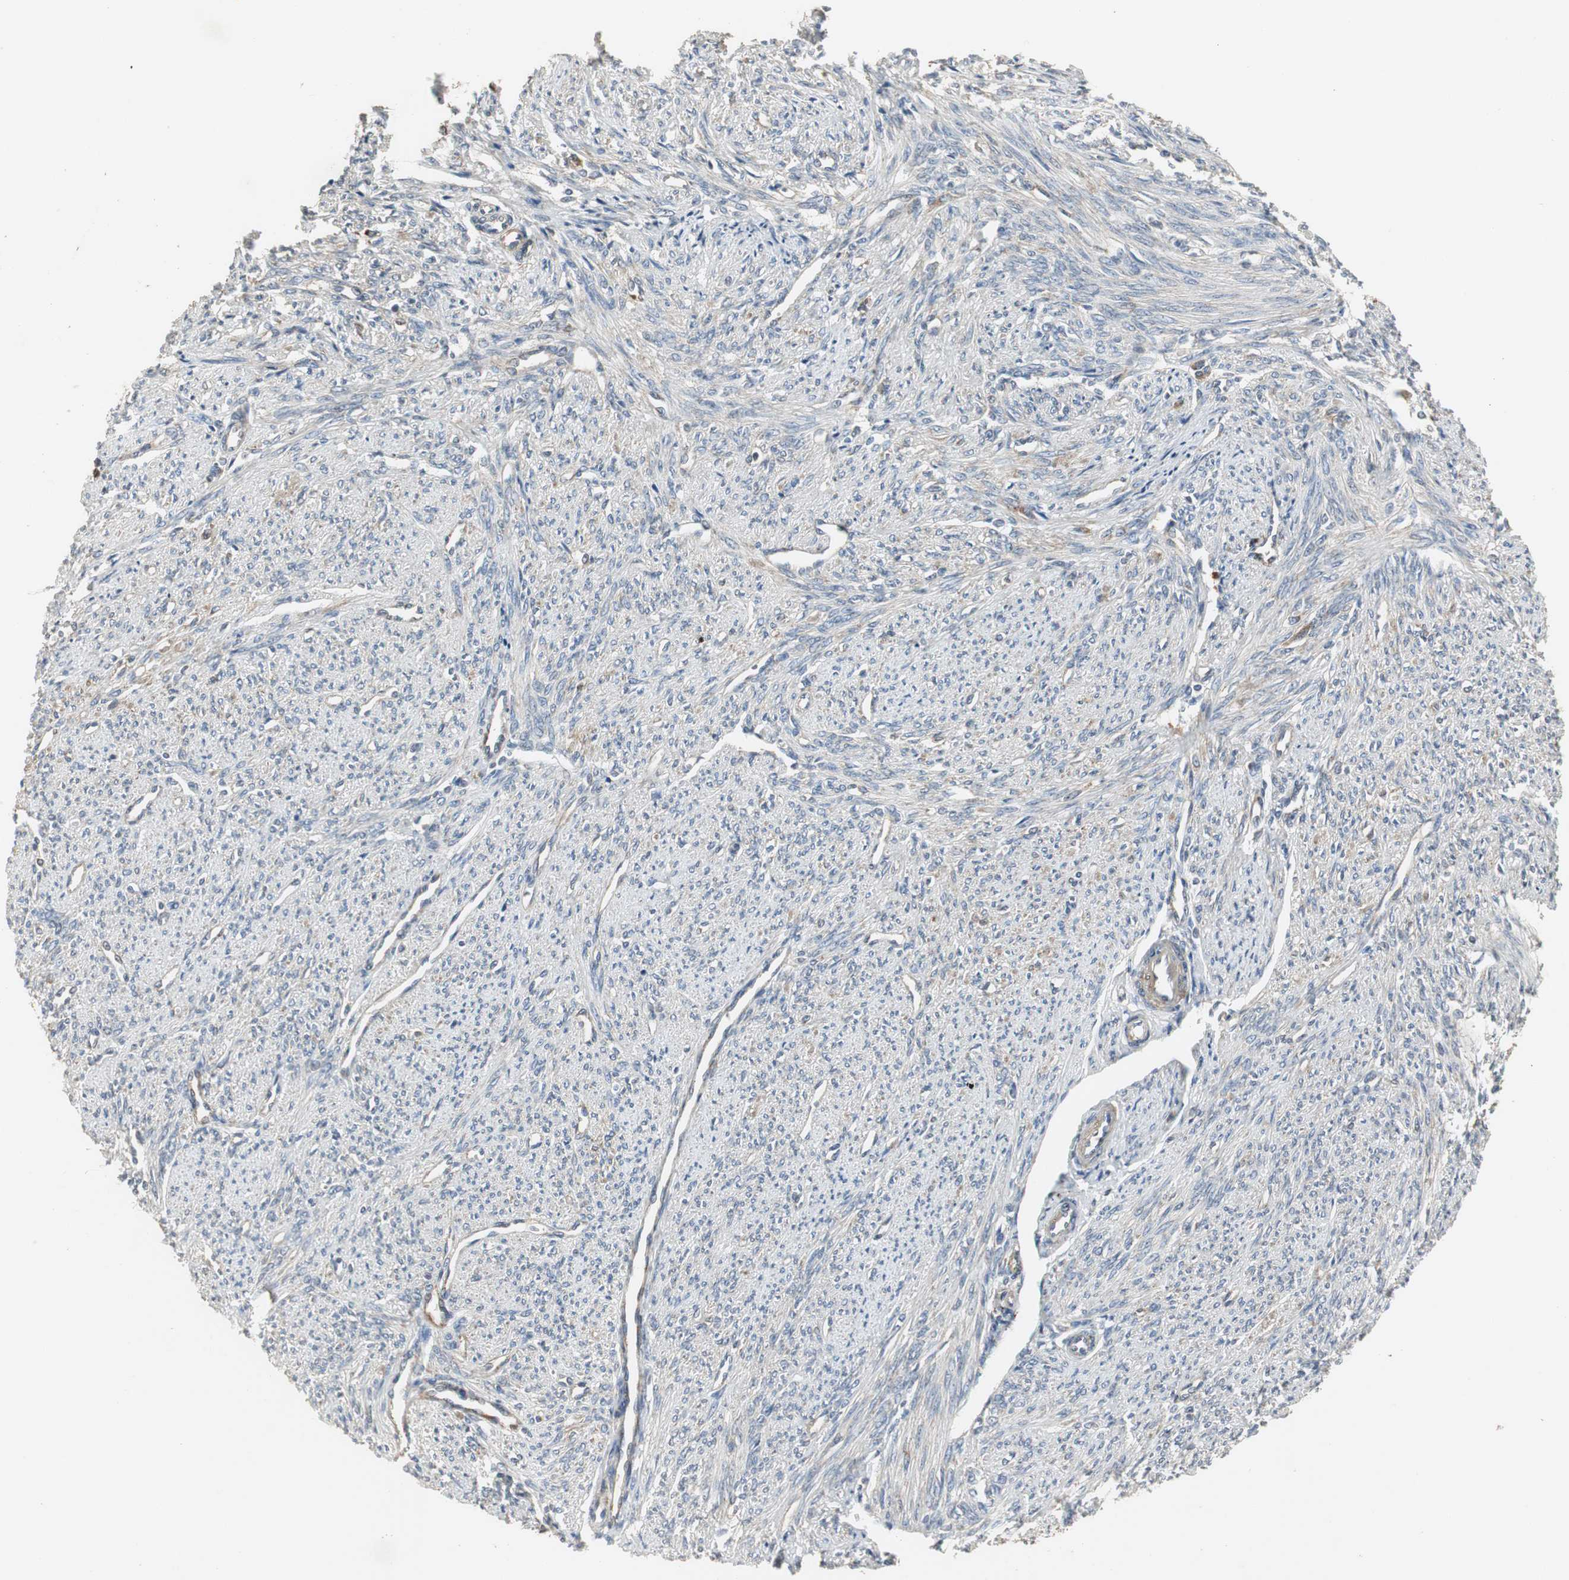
{"staining": {"intensity": "negative", "quantity": "none", "location": "none"}, "tissue": "smooth muscle", "cell_type": "Smooth muscle cells", "image_type": "normal", "snomed": [{"axis": "morphology", "description": "Normal tissue, NOS"}, {"axis": "topography", "description": "Smooth muscle"}], "caption": "Smooth muscle cells show no significant positivity in normal smooth muscle. (DAB (3,3'-diaminobenzidine) immunohistochemistry (IHC), high magnification).", "gene": "JTB", "patient": {"sex": "female", "age": 65}}